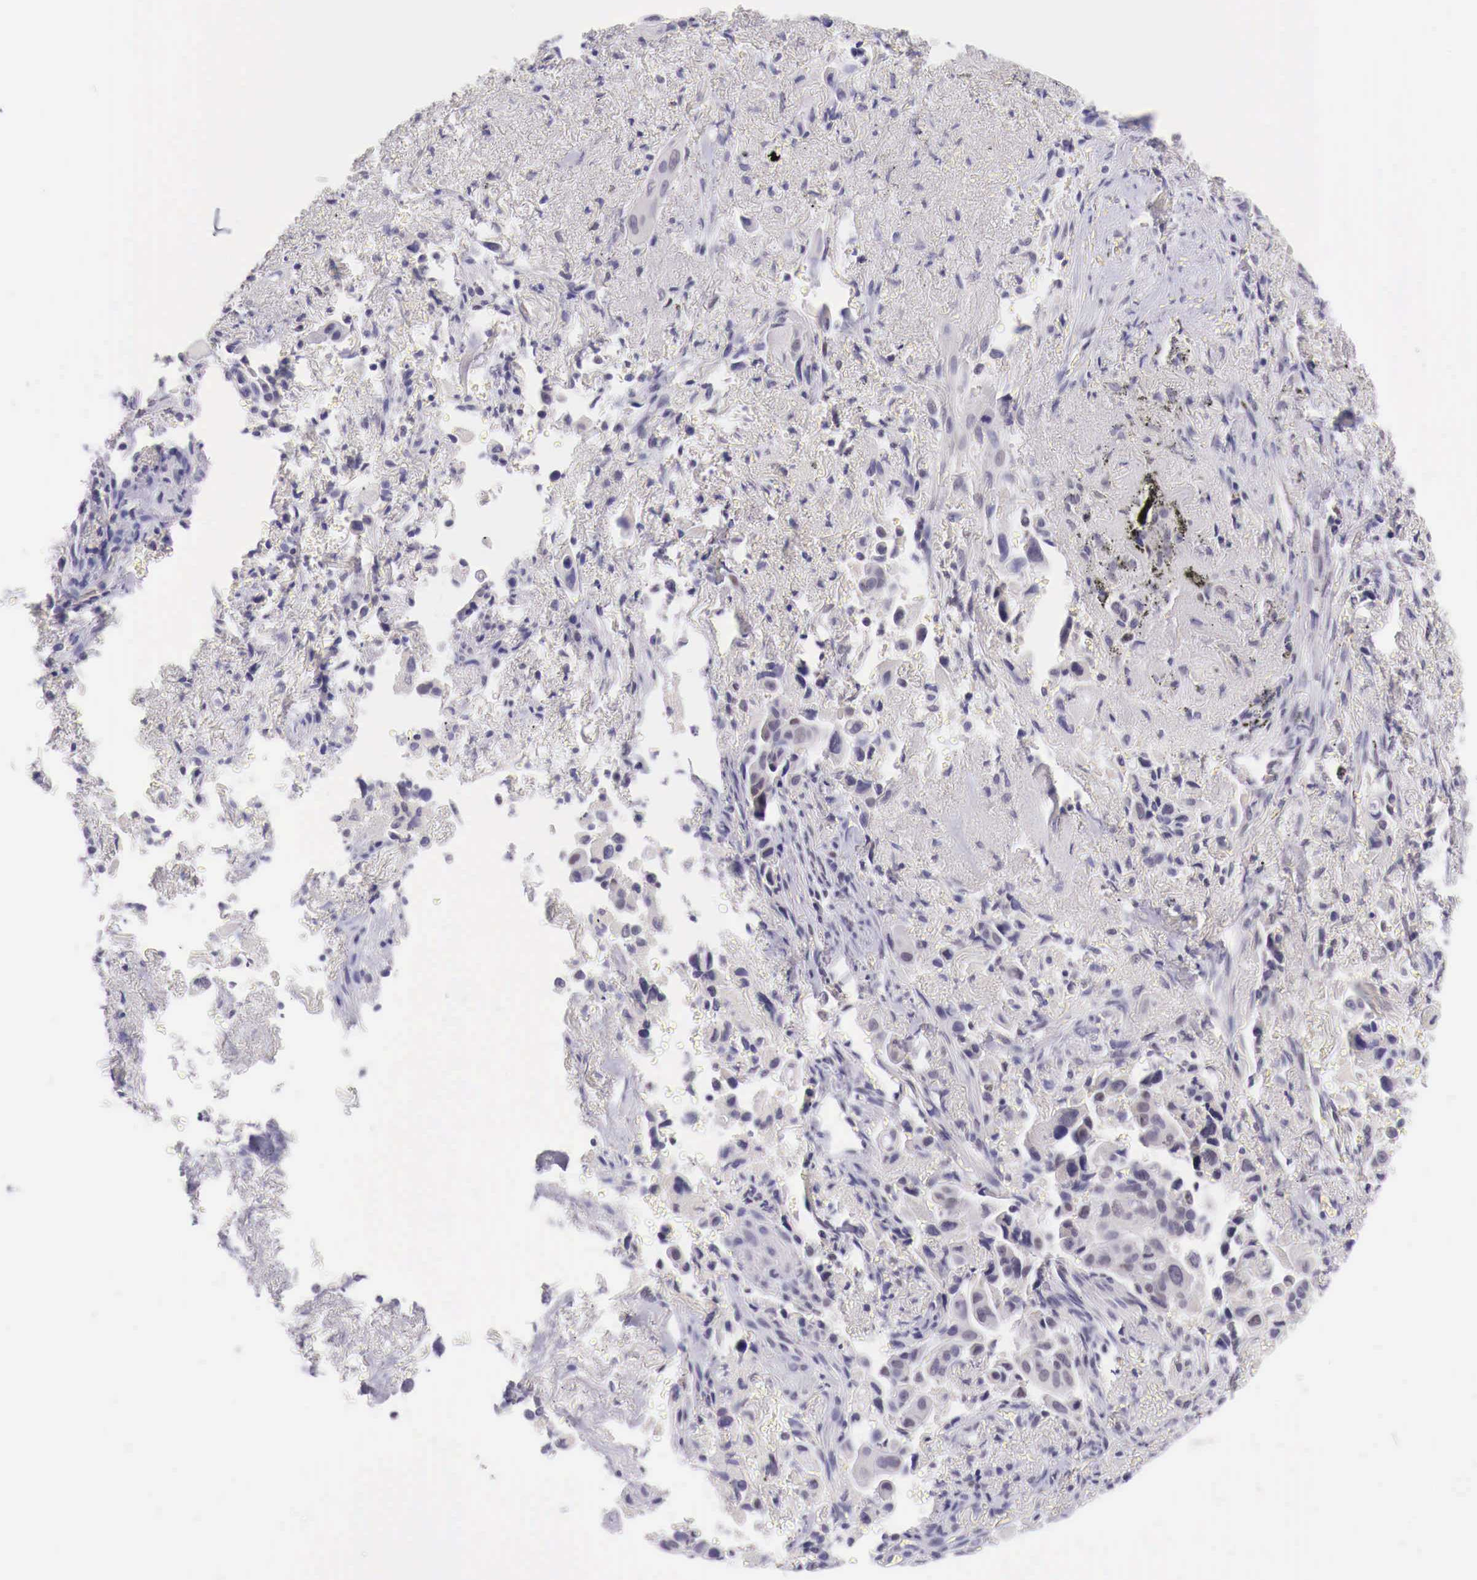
{"staining": {"intensity": "negative", "quantity": "none", "location": "none"}, "tissue": "lung cancer", "cell_type": "Tumor cells", "image_type": "cancer", "snomed": [{"axis": "morphology", "description": "Adenocarcinoma, NOS"}, {"axis": "topography", "description": "Lung"}], "caption": "Histopathology image shows no significant protein staining in tumor cells of adenocarcinoma (lung).", "gene": "BCL6", "patient": {"sex": "male", "age": 68}}